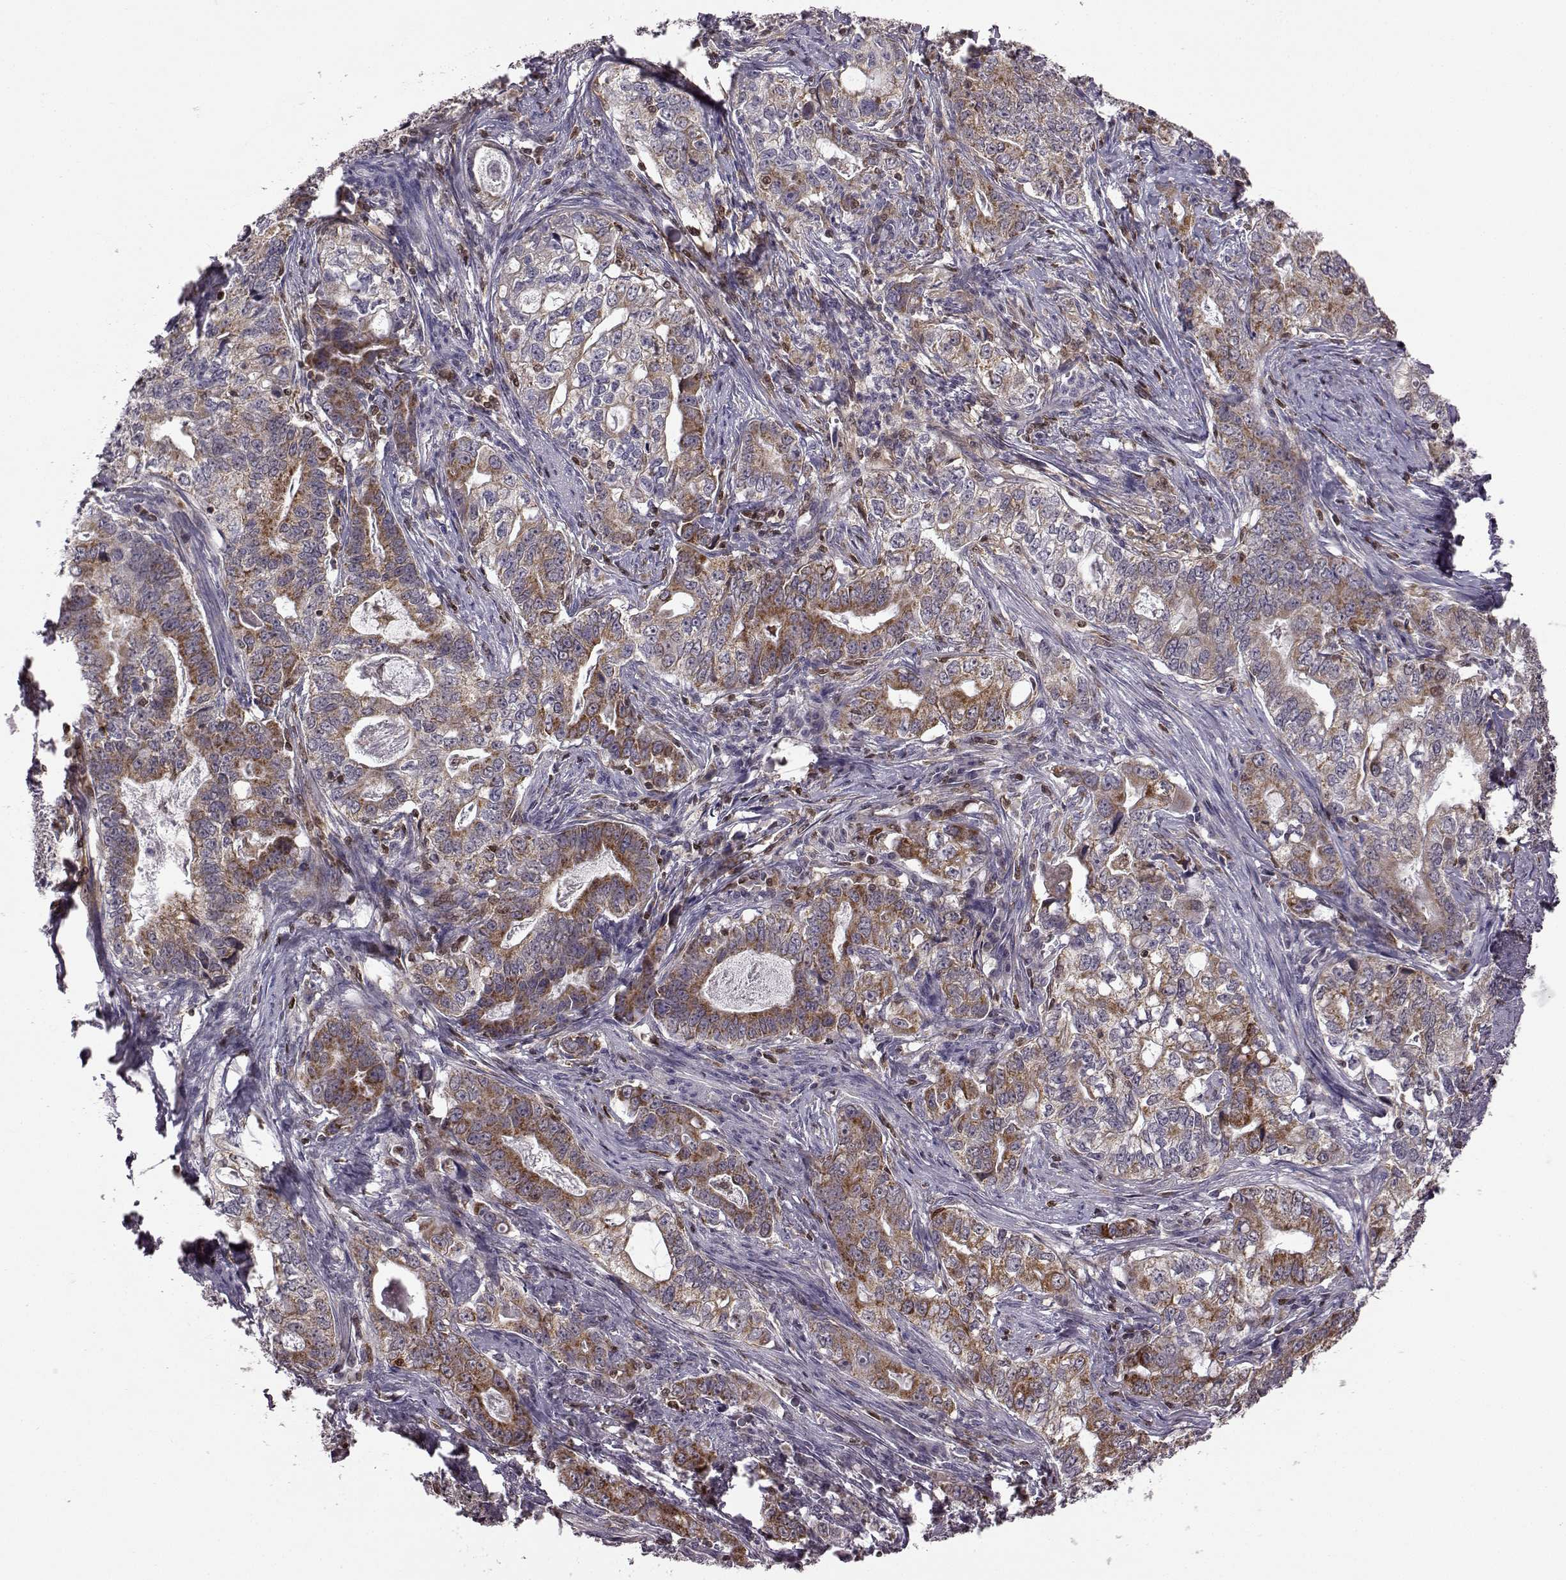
{"staining": {"intensity": "strong", "quantity": ">75%", "location": "cytoplasmic/membranous"}, "tissue": "stomach cancer", "cell_type": "Tumor cells", "image_type": "cancer", "snomed": [{"axis": "morphology", "description": "Adenocarcinoma, NOS"}, {"axis": "topography", "description": "Stomach, lower"}], "caption": "High-magnification brightfield microscopy of adenocarcinoma (stomach) stained with DAB (brown) and counterstained with hematoxylin (blue). tumor cells exhibit strong cytoplasmic/membranous positivity is seen in about>75% of cells.", "gene": "DOK2", "patient": {"sex": "female", "age": 72}}